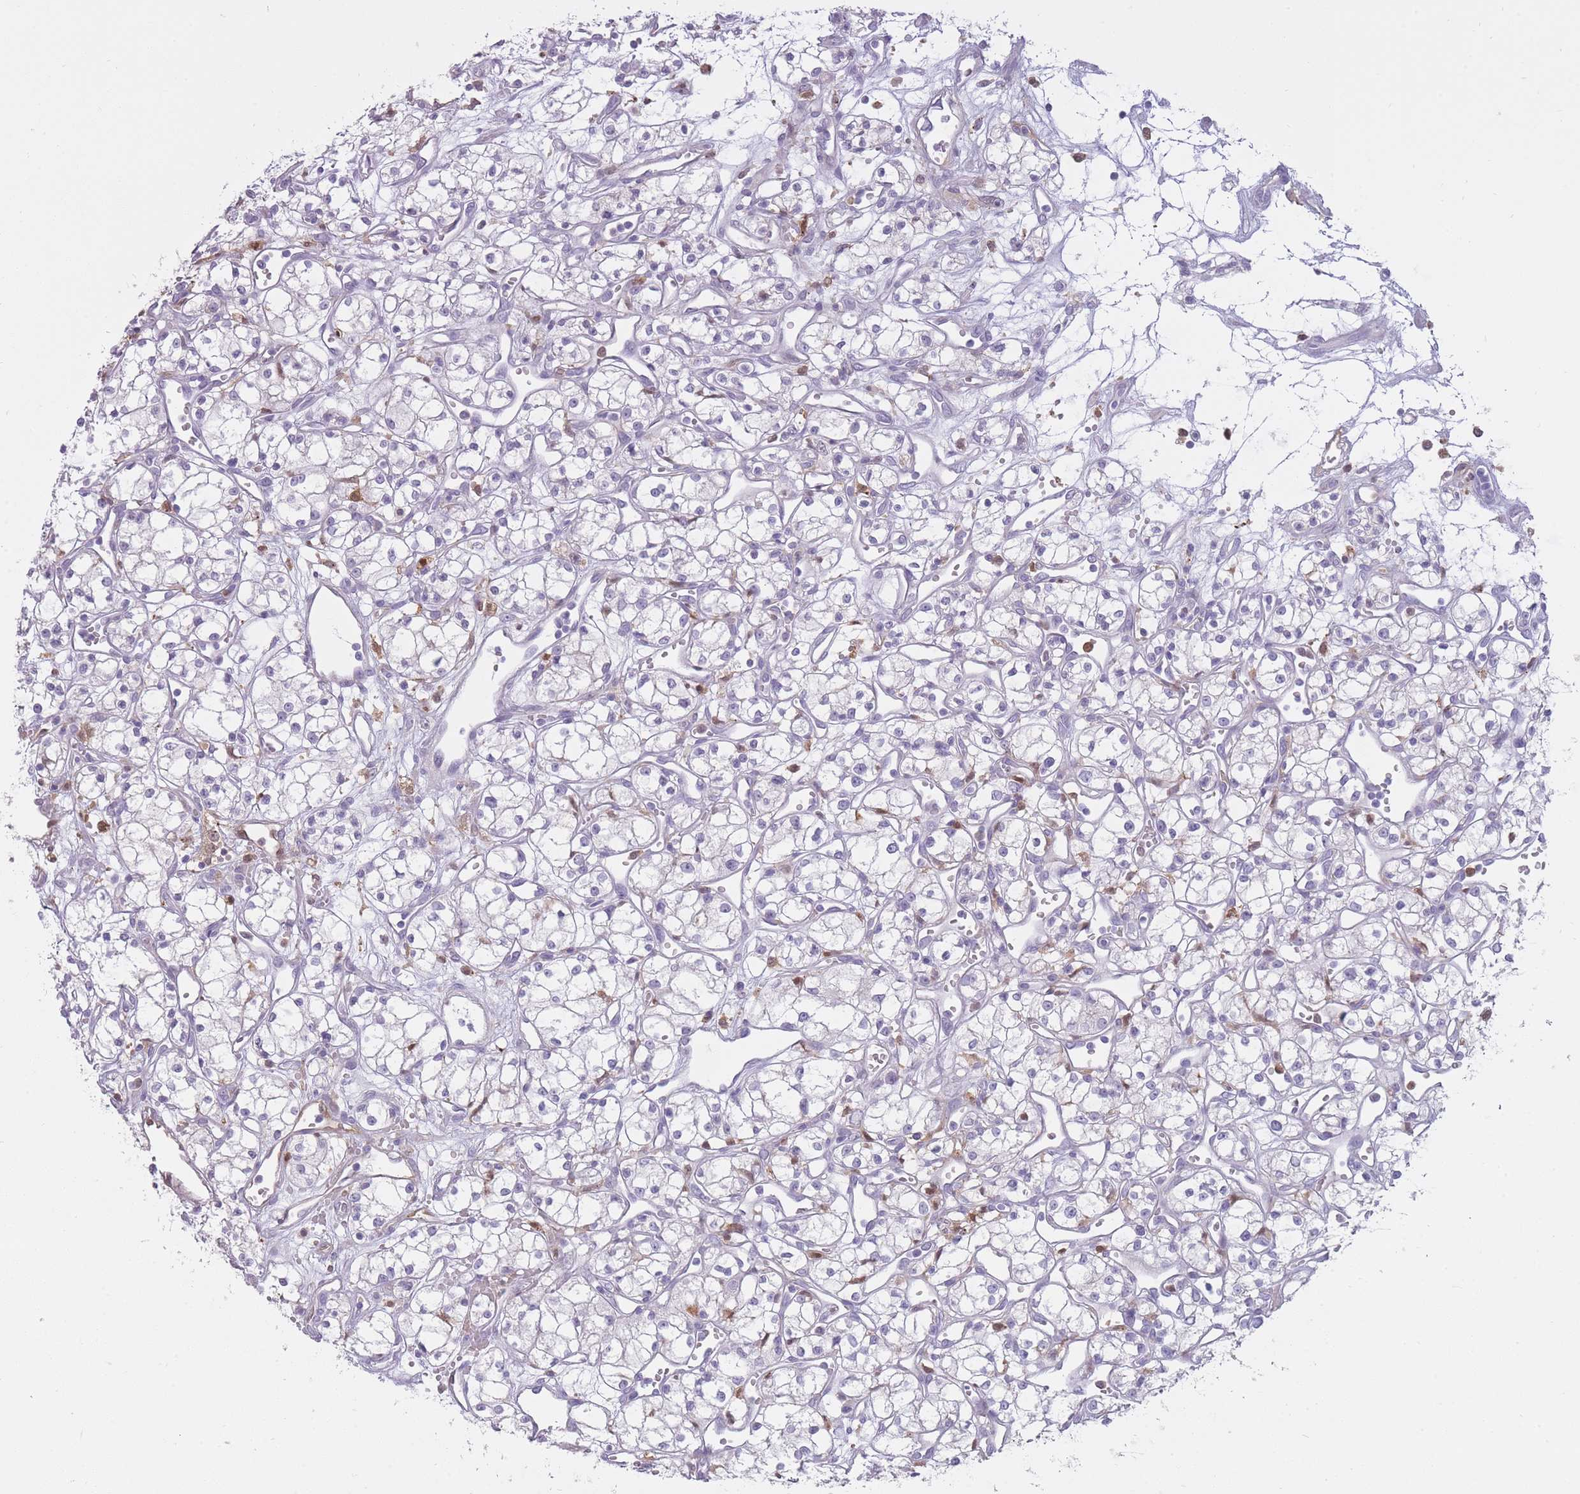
{"staining": {"intensity": "negative", "quantity": "none", "location": "none"}, "tissue": "renal cancer", "cell_type": "Tumor cells", "image_type": "cancer", "snomed": [{"axis": "morphology", "description": "Adenocarcinoma, NOS"}, {"axis": "topography", "description": "Kidney"}], "caption": "DAB (3,3'-diaminobenzidine) immunohistochemical staining of human renal adenocarcinoma demonstrates no significant staining in tumor cells.", "gene": "LGALS9", "patient": {"sex": "male", "age": 59}}